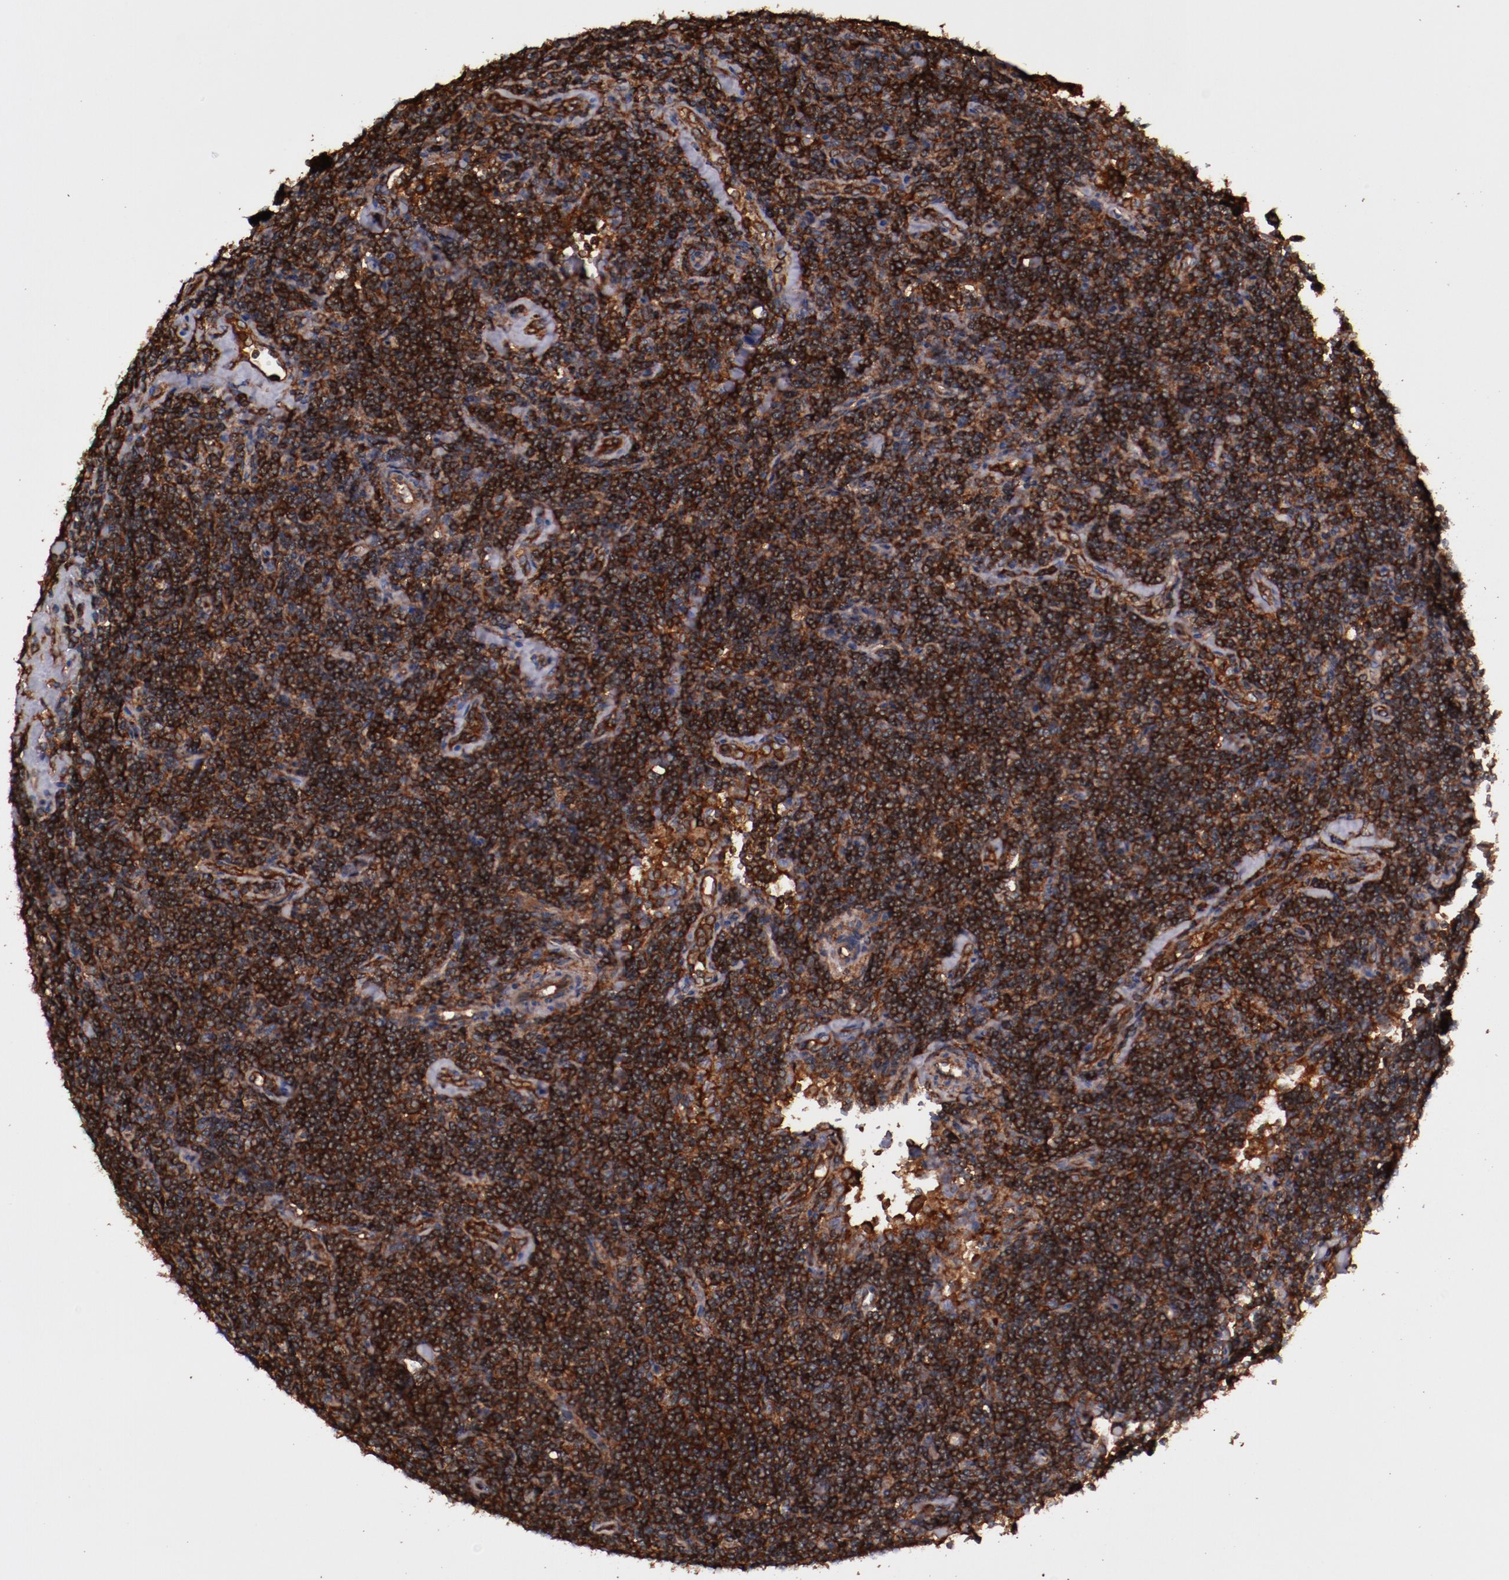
{"staining": {"intensity": "strong", "quantity": ">75%", "location": "cytoplasmic/membranous"}, "tissue": "lymphoma", "cell_type": "Tumor cells", "image_type": "cancer", "snomed": [{"axis": "morphology", "description": "Malignant lymphoma, non-Hodgkin's type, Low grade"}, {"axis": "topography", "description": "Lymph node"}], "caption": "Brown immunohistochemical staining in lymphoma exhibits strong cytoplasmic/membranous positivity in about >75% of tumor cells.", "gene": "TMOD3", "patient": {"sex": "male", "age": 70}}